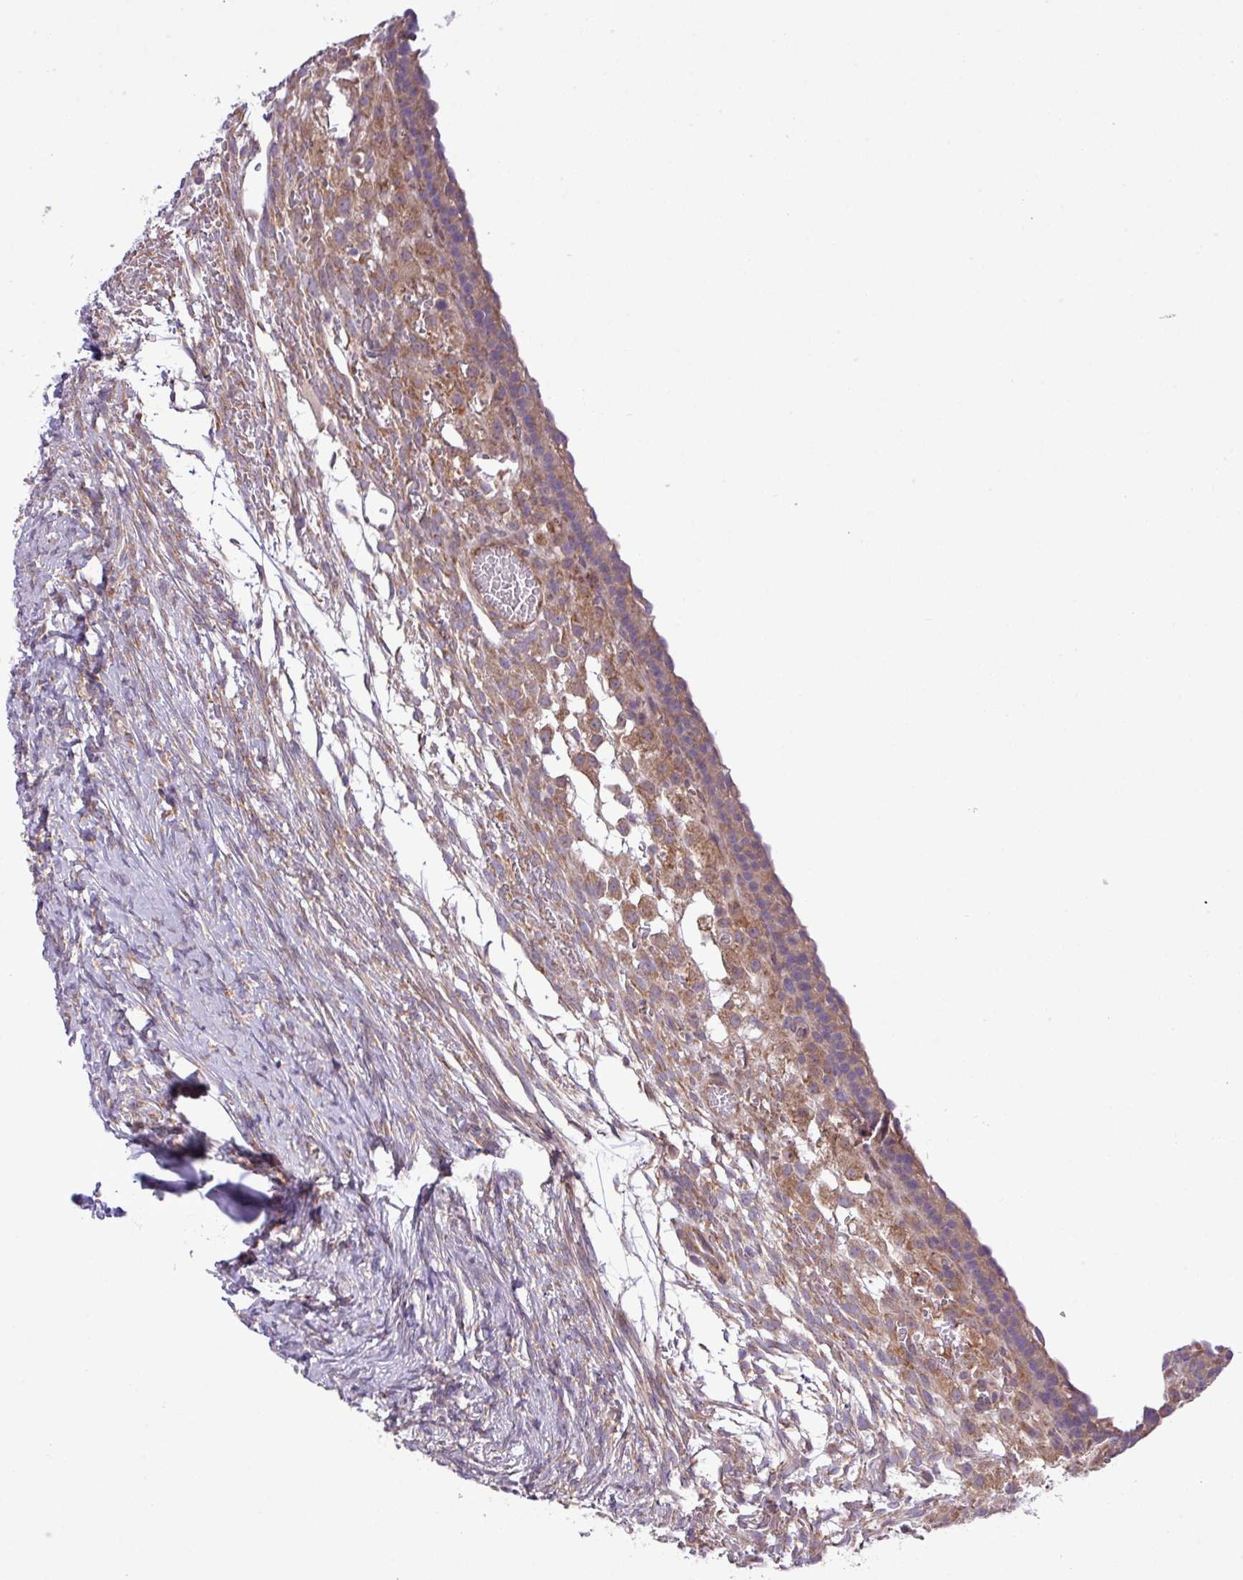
{"staining": {"intensity": "negative", "quantity": "none", "location": "none"}, "tissue": "ovary", "cell_type": "Ovarian stroma cells", "image_type": "normal", "snomed": [{"axis": "morphology", "description": "Normal tissue, NOS"}, {"axis": "topography", "description": "Ovary"}], "caption": "Immunohistochemical staining of normal ovary reveals no significant staining in ovarian stroma cells. Brightfield microscopy of immunohistochemistry stained with DAB (brown) and hematoxylin (blue), captured at high magnification.", "gene": "FAM222B", "patient": {"sex": "female", "age": 39}}